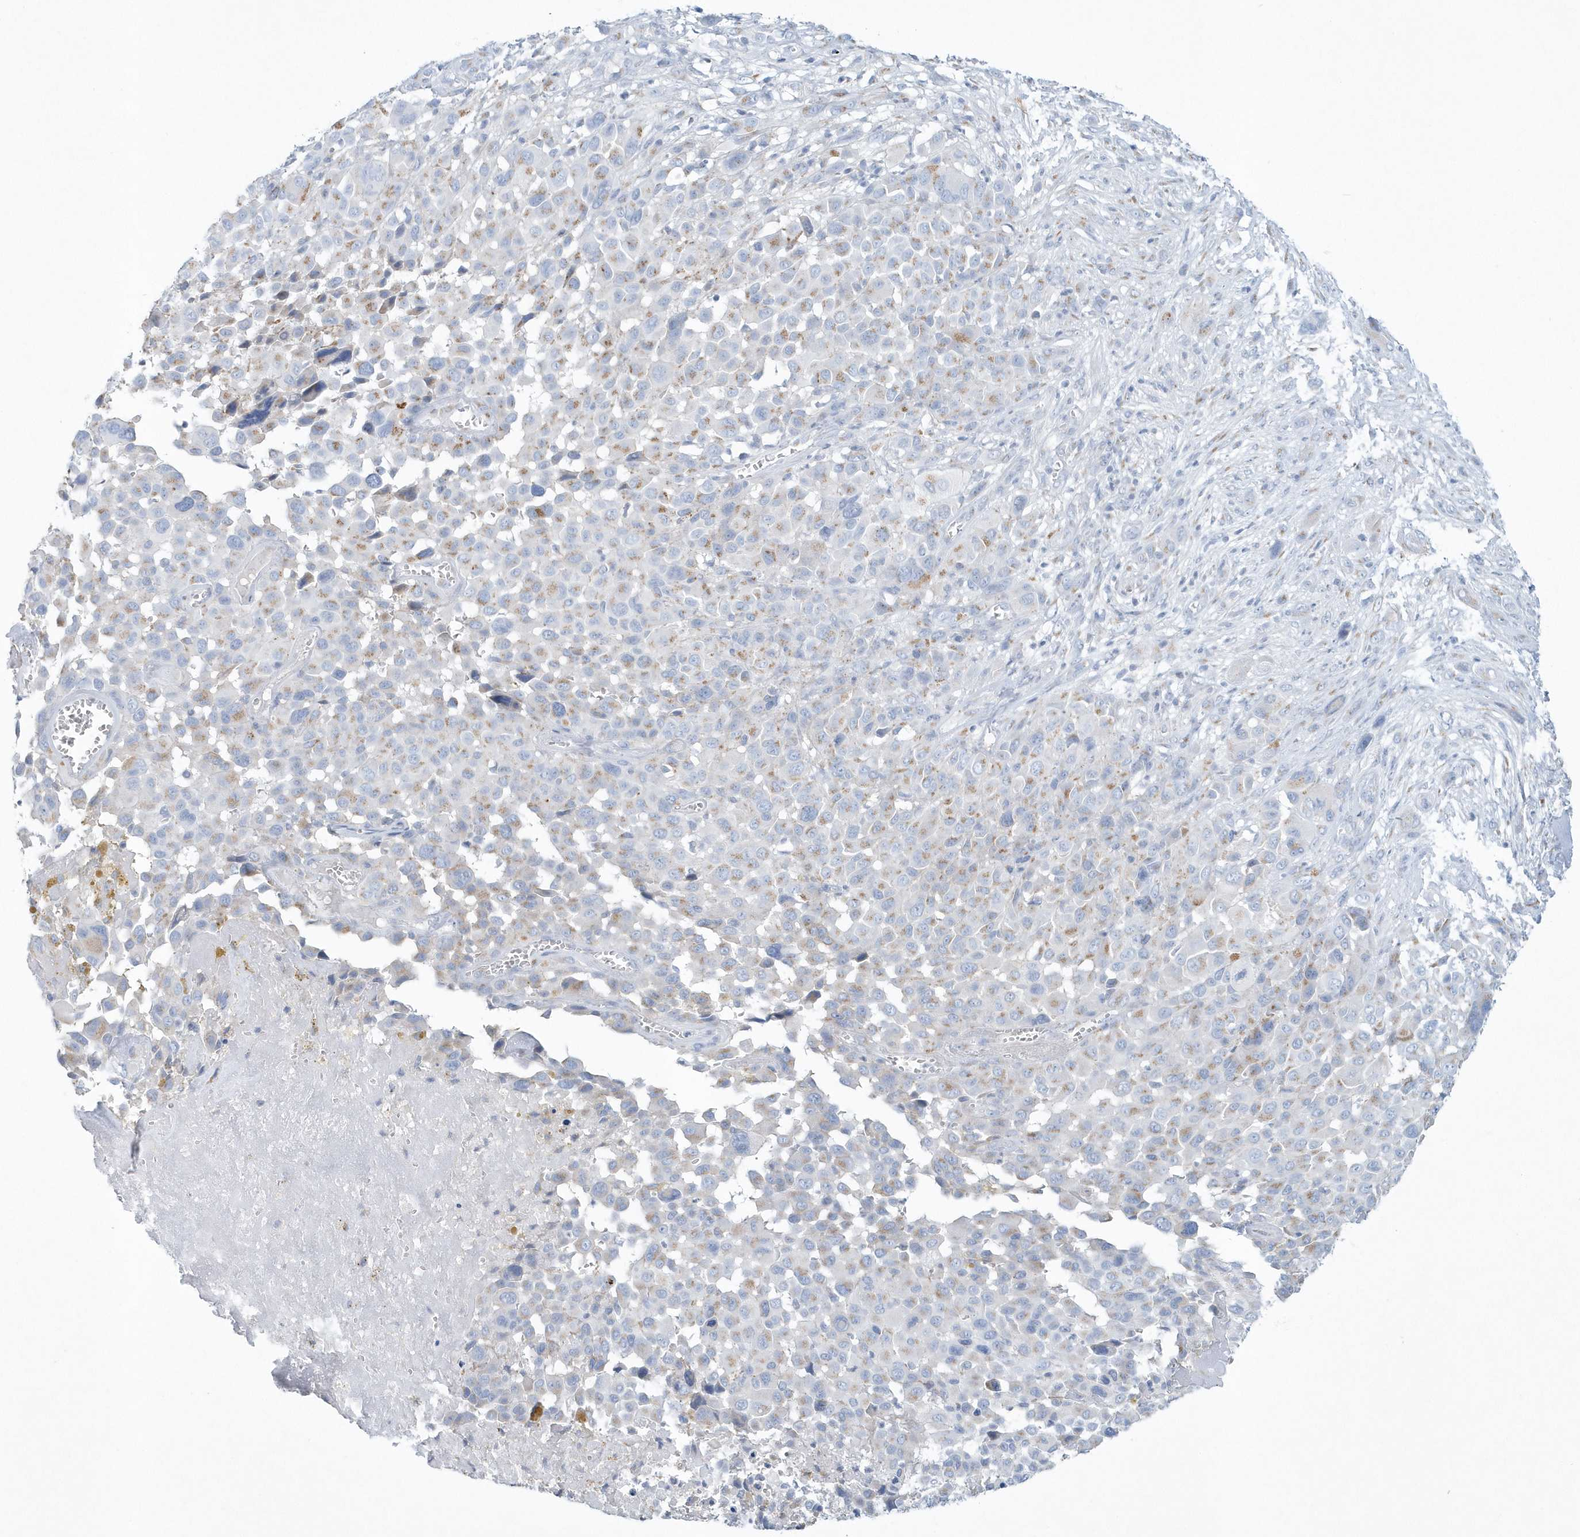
{"staining": {"intensity": "weak", "quantity": "25%-75%", "location": "cytoplasmic/membranous"}, "tissue": "melanoma", "cell_type": "Tumor cells", "image_type": "cancer", "snomed": [{"axis": "morphology", "description": "Malignant melanoma, NOS"}, {"axis": "topography", "description": "Skin of trunk"}], "caption": "This histopathology image demonstrates malignant melanoma stained with IHC to label a protein in brown. The cytoplasmic/membranous of tumor cells show weak positivity for the protein. Nuclei are counter-stained blue.", "gene": "SPATA18", "patient": {"sex": "male", "age": 71}}